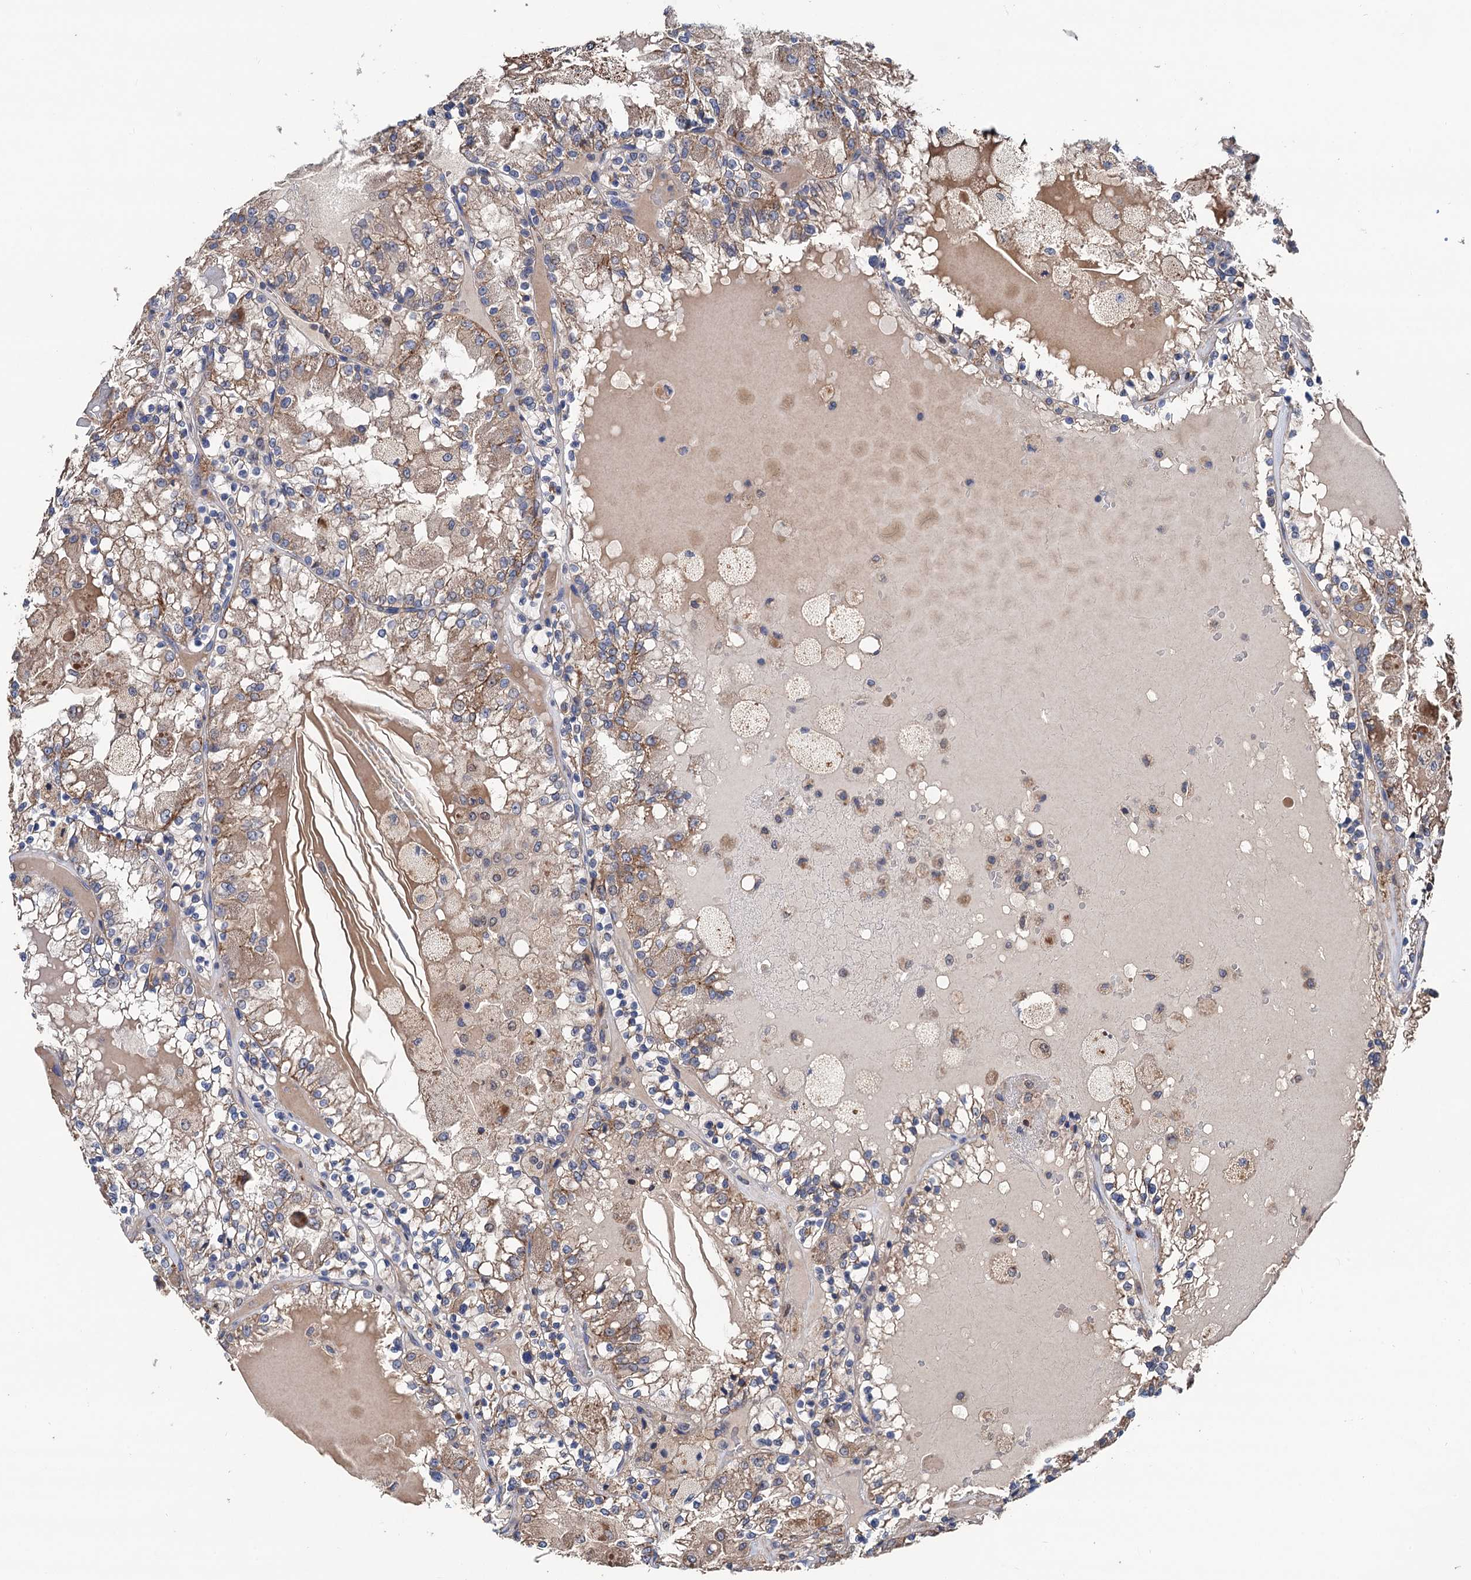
{"staining": {"intensity": "moderate", "quantity": "25%-75%", "location": "cytoplasmic/membranous"}, "tissue": "renal cancer", "cell_type": "Tumor cells", "image_type": "cancer", "snomed": [{"axis": "morphology", "description": "Adenocarcinoma, NOS"}, {"axis": "topography", "description": "Kidney"}], "caption": "The image exhibits a brown stain indicating the presence of a protein in the cytoplasmic/membranous of tumor cells in renal adenocarcinoma. The protein is shown in brown color, while the nuclei are stained blue.", "gene": "DGLUCY", "patient": {"sex": "female", "age": 56}}